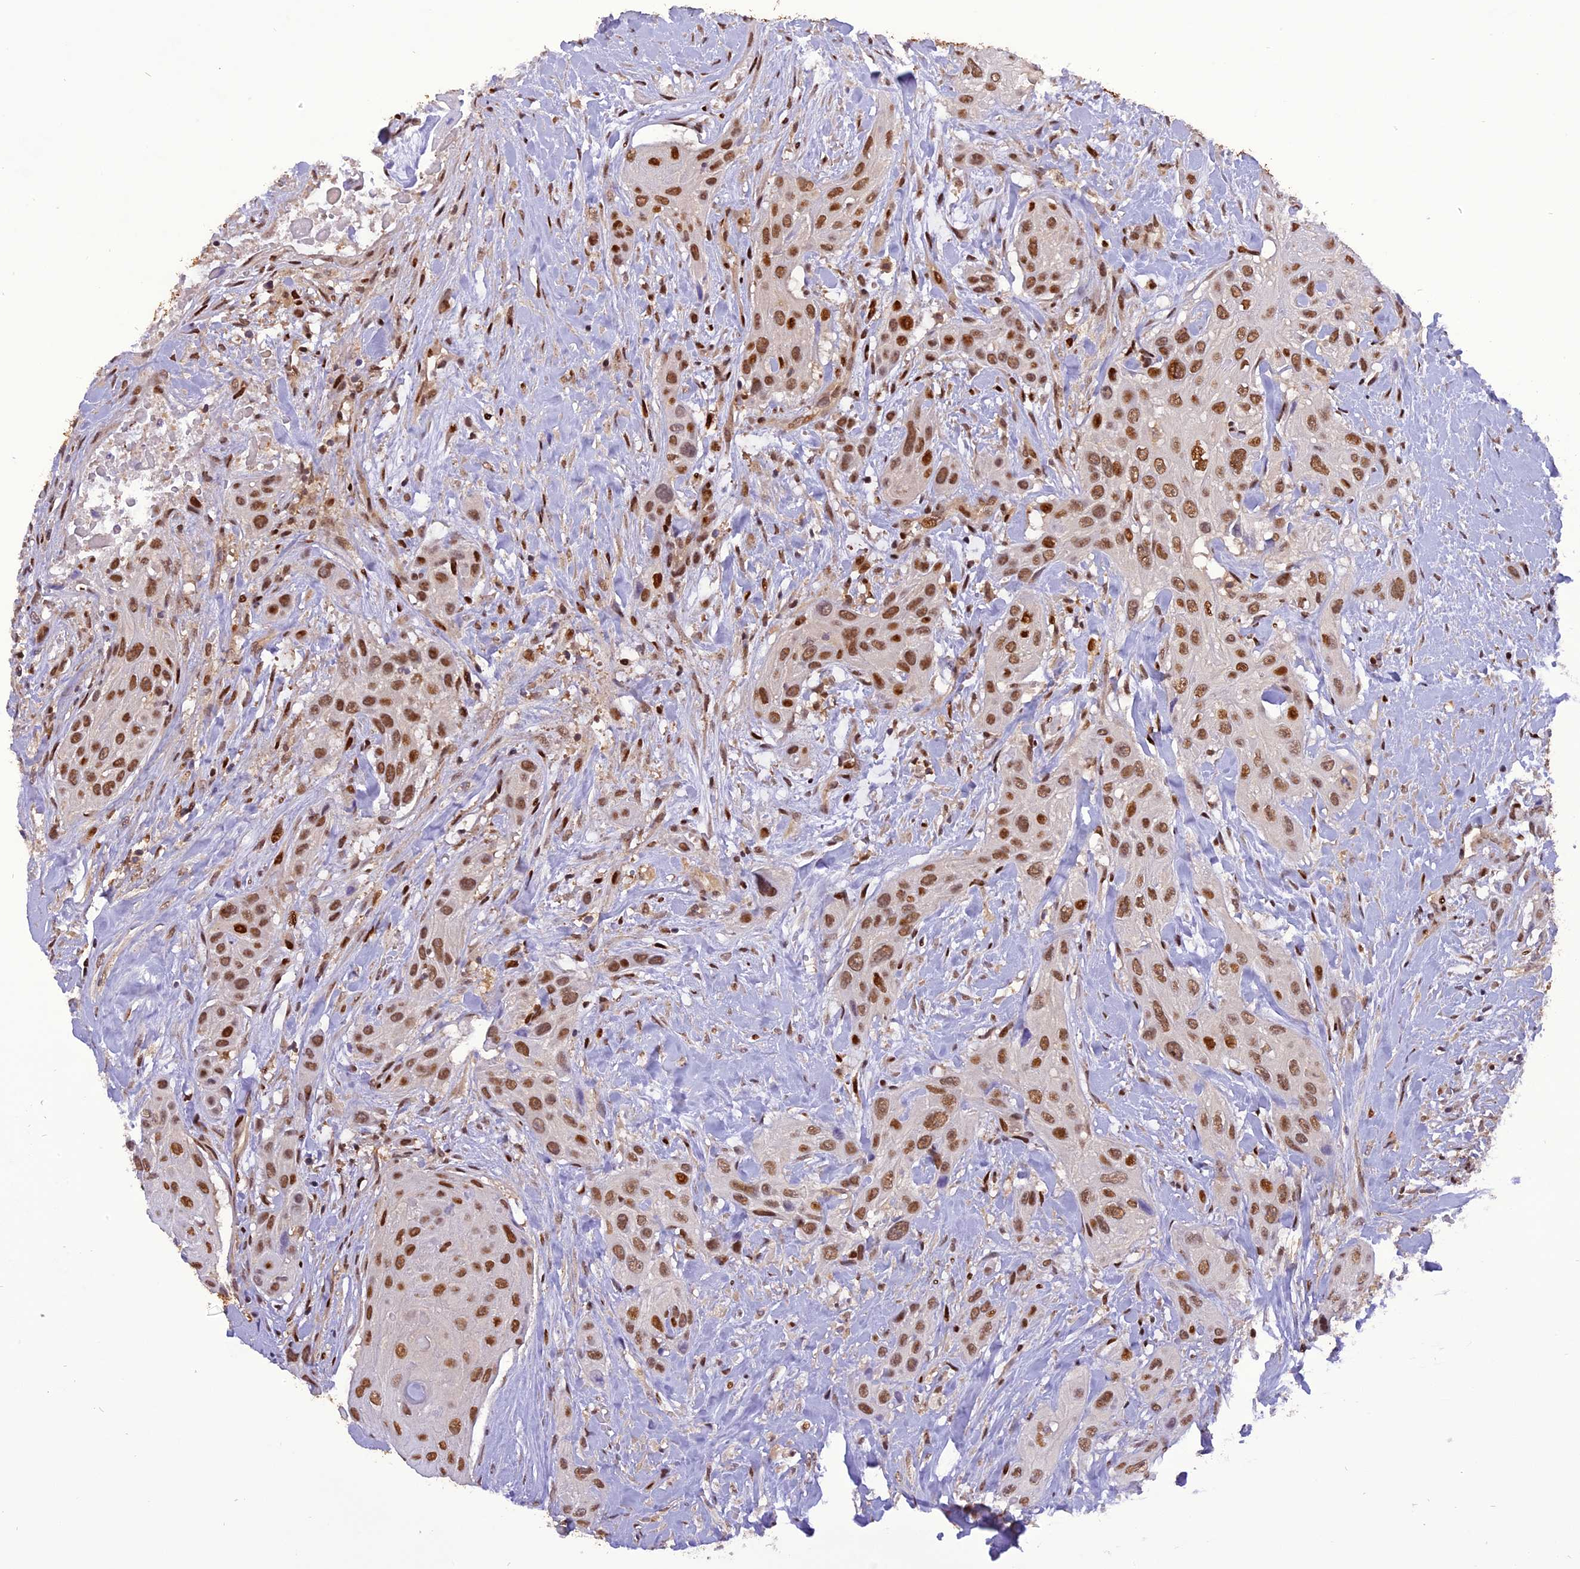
{"staining": {"intensity": "moderate", "quantity": ">75%", "location": "nuclear"}, "tissue": "head and neck cancer", "cell_type": "Tumor cells", "image_type": "cancer", "snomed": [{"axis": "morphology", "description": "Squamous cell carcinoma, NOS"}, {"axis": "topography", "description": "Head-Neck"}], "caption": "This is a photomicrograph of immunohistochemistry (IHC) staining of head and neck squamous cell carcinoma, which shows moderate staining in the nuclear of tumor cells.", "gene": "RABGGTA", "patient": {"sex": "male", "age": 81}}